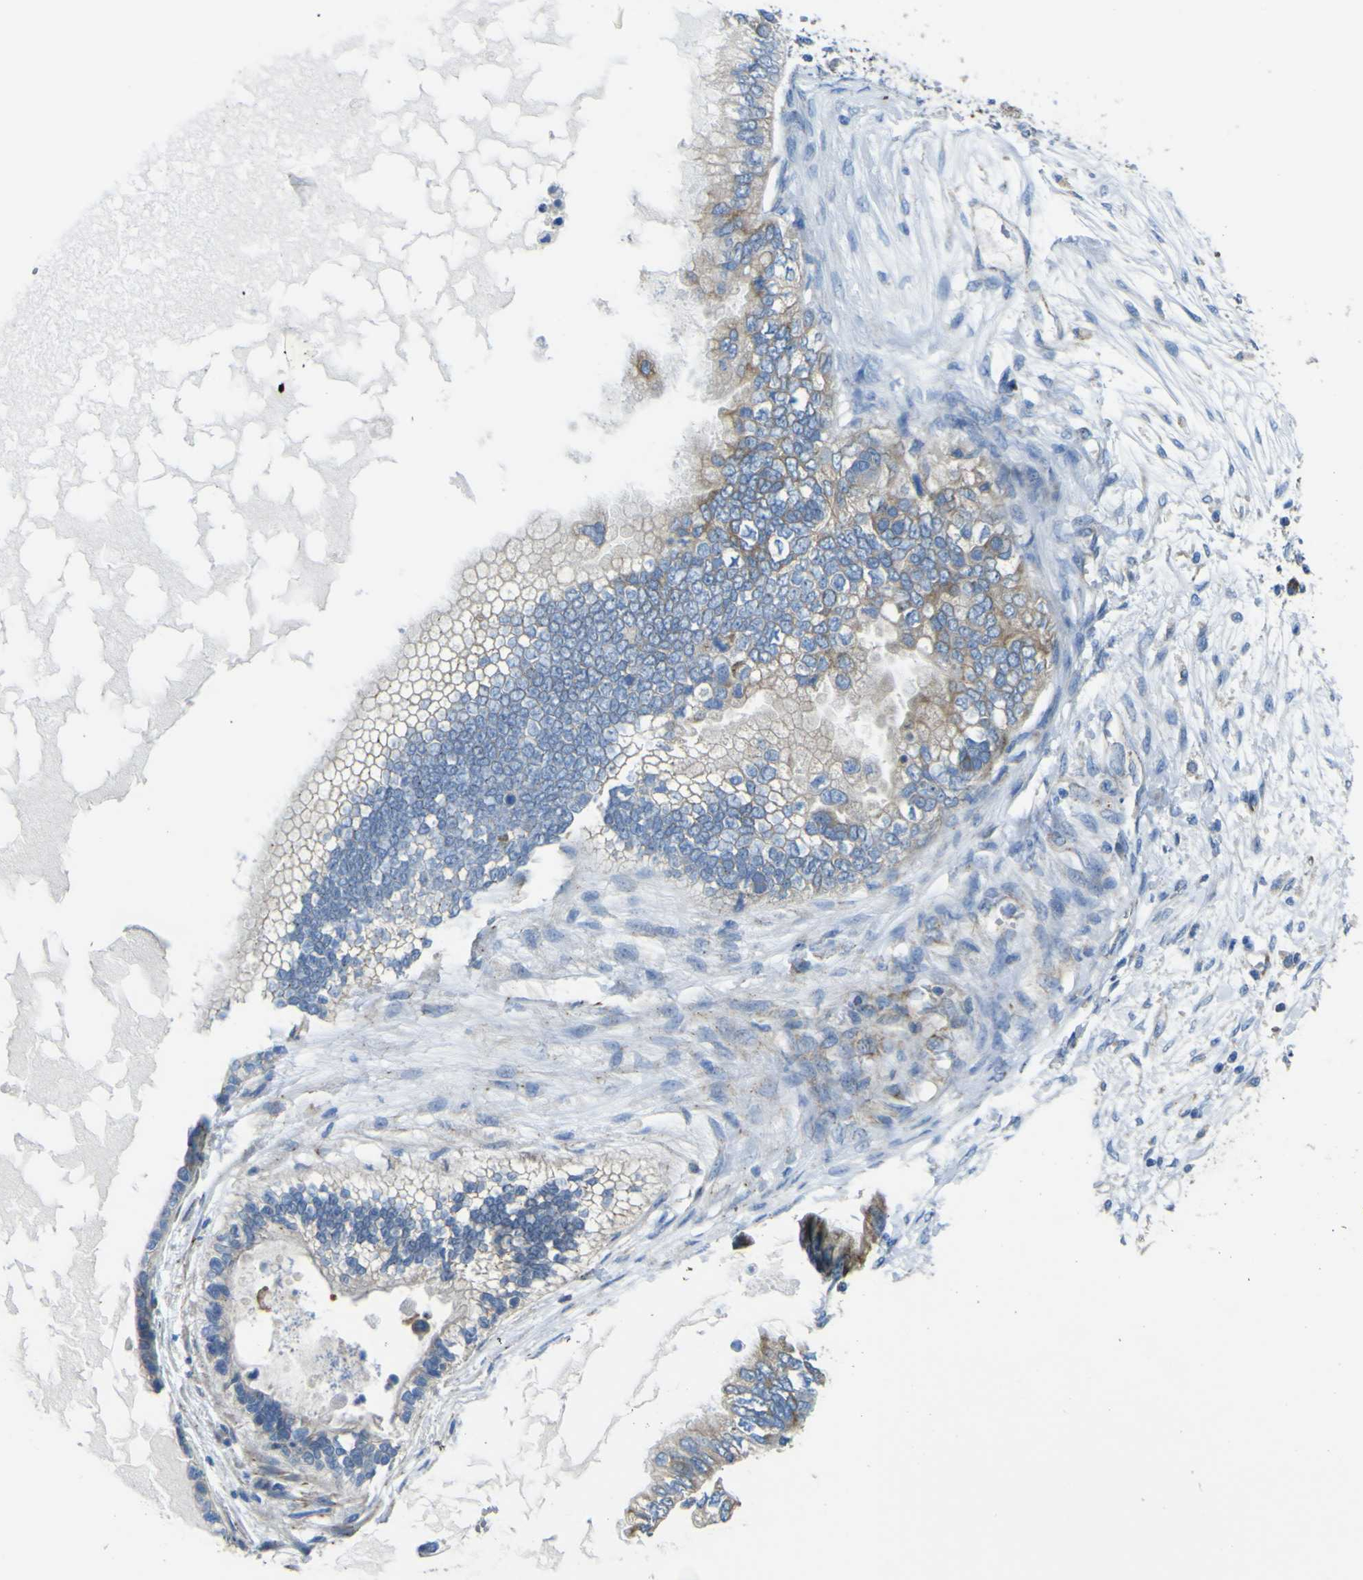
{"staining": {"intensity": "moderate", "quantity": "25%-75%", "location": "cytoplasmic/membranous"}, "tissue": "ovarian cancer", "cell_type": "Tumor cells", "image_type": "cancer", "snomed": [{"axis": "morphology", "description": "Cystadenocarcinoma, mucinous, NOS"}, {"axis": "topography", "description": "Ovary"}], "caption": "Ovarian mucinous cystadenocarcinoma stained with a brown dye exhibits moderate cytoplasmic/membranous positive staining in approximately 25%-75% of tumor cells.", "gene": "ALDH18A1", "patient": {"sex": "female", "age": 80}}